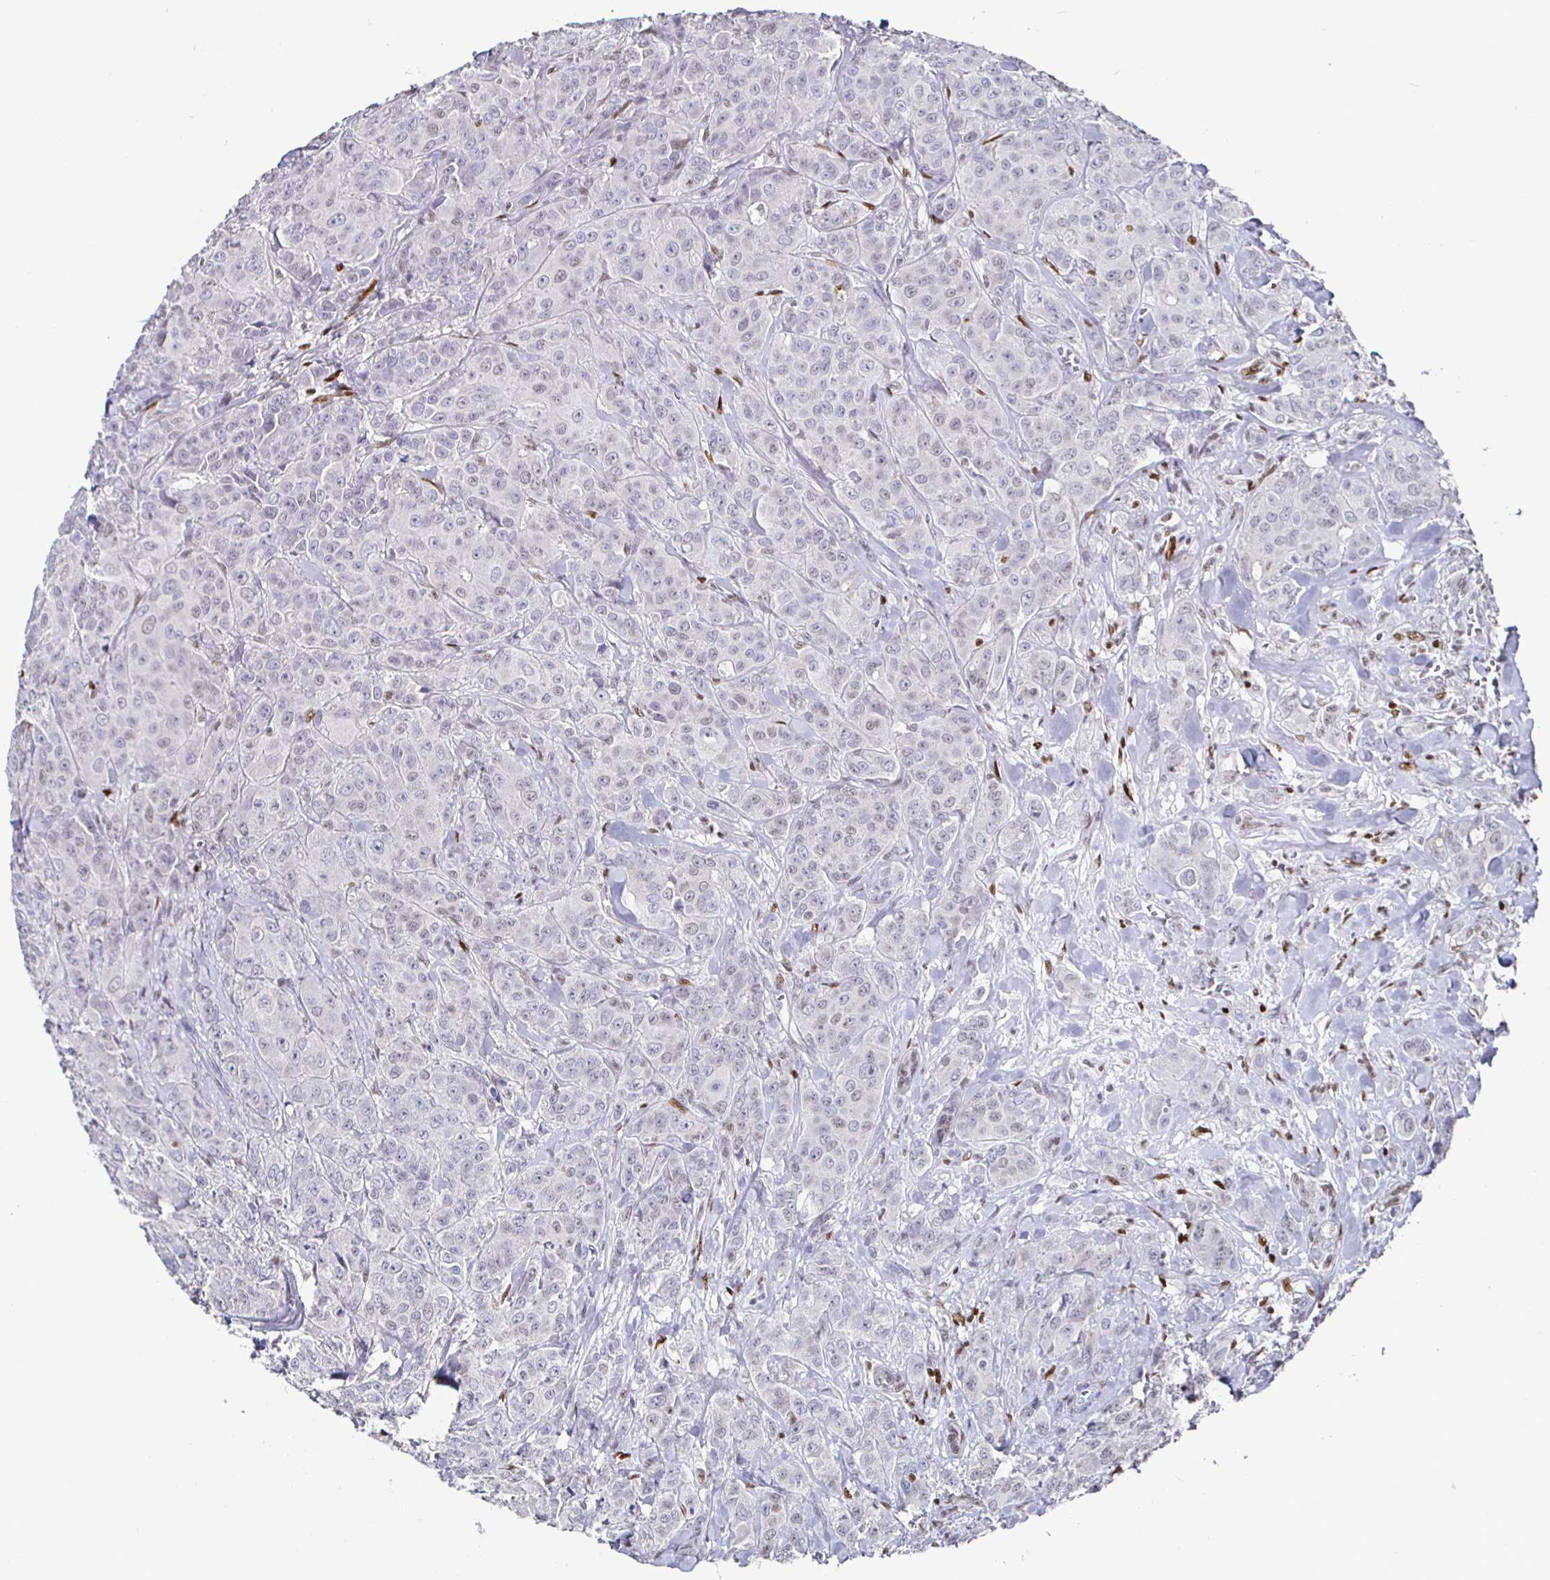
{"staining": {"intensity": "negative", "quantity": "none", "location": "none"}, "tissue": "breast cancer", "cell_type": "Tumor cells", "image_type": "cancer", "snomed": [{"axis": "morphology", "description": "Normal tissue, NOS"}, {"axis": "morphology", "description": "Duct carcinoma"}, {"axis": "topography", "description": "Breast"}], "caption": "Infiltrating ductal carcinoma (breast) stained for a protein using IHC reveals no staining tumor cells.", "gene": "RUNX2", "patient": {"sex": "female", "age": 43}}